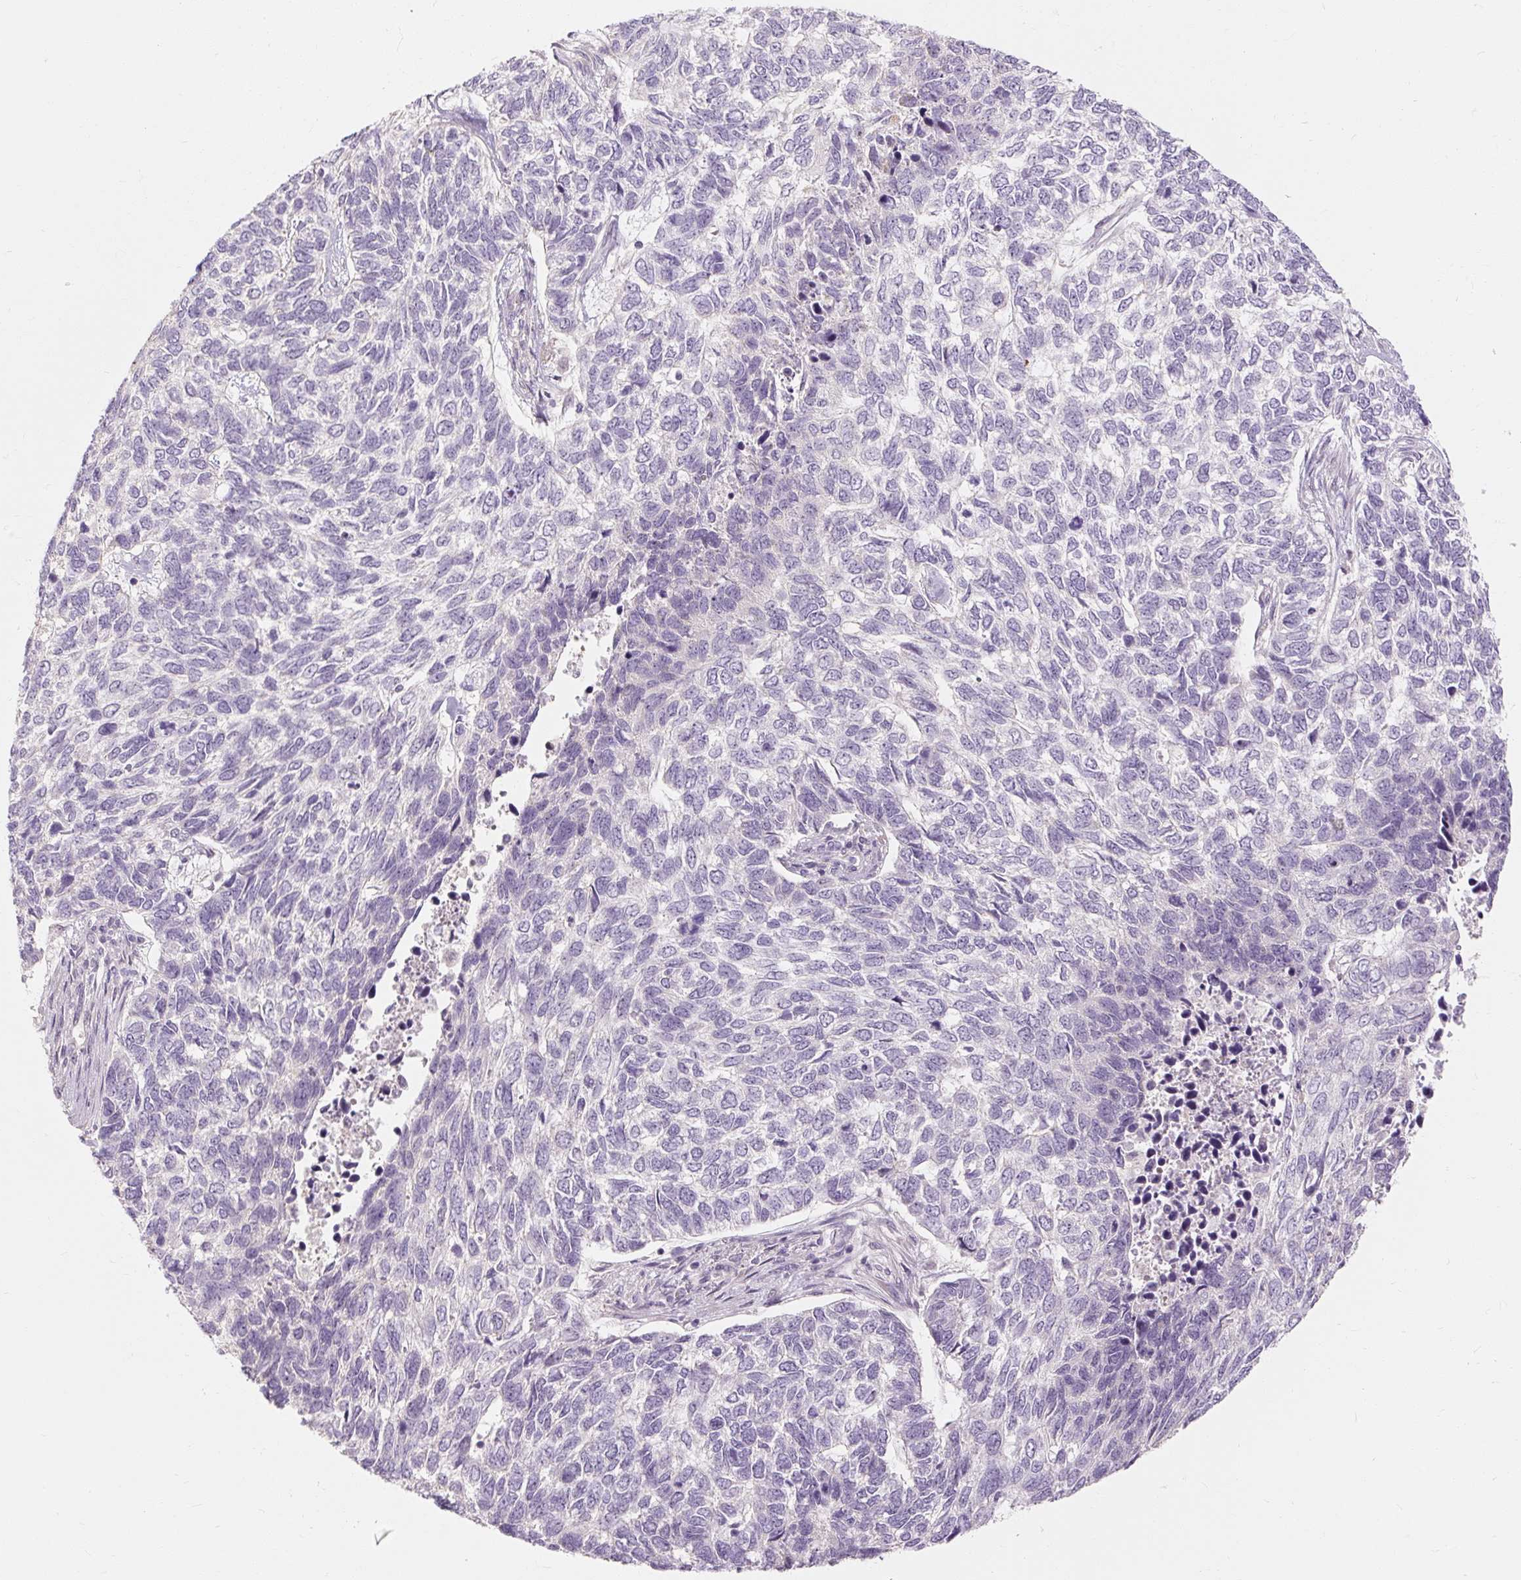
{"staining": {"intensity": "negative", "quantity": "none", "location": "none"}, "tissue": "skin cancer", "cell_type": "Tumor cells", "image_type": "cancer", "snomed": [{"axis": "morphology", "description": "Basal cell carcinoma"}, {"axis": "topography", "description": "Skin"}], "caption": "This is an immunohistochemistry (IHC) micrograph of human skin cancer (basal cell carcinoma). There is no expression in tumor cells.", "gene": "CAPN3", "patient": {"sex": "female", "age": 65}}